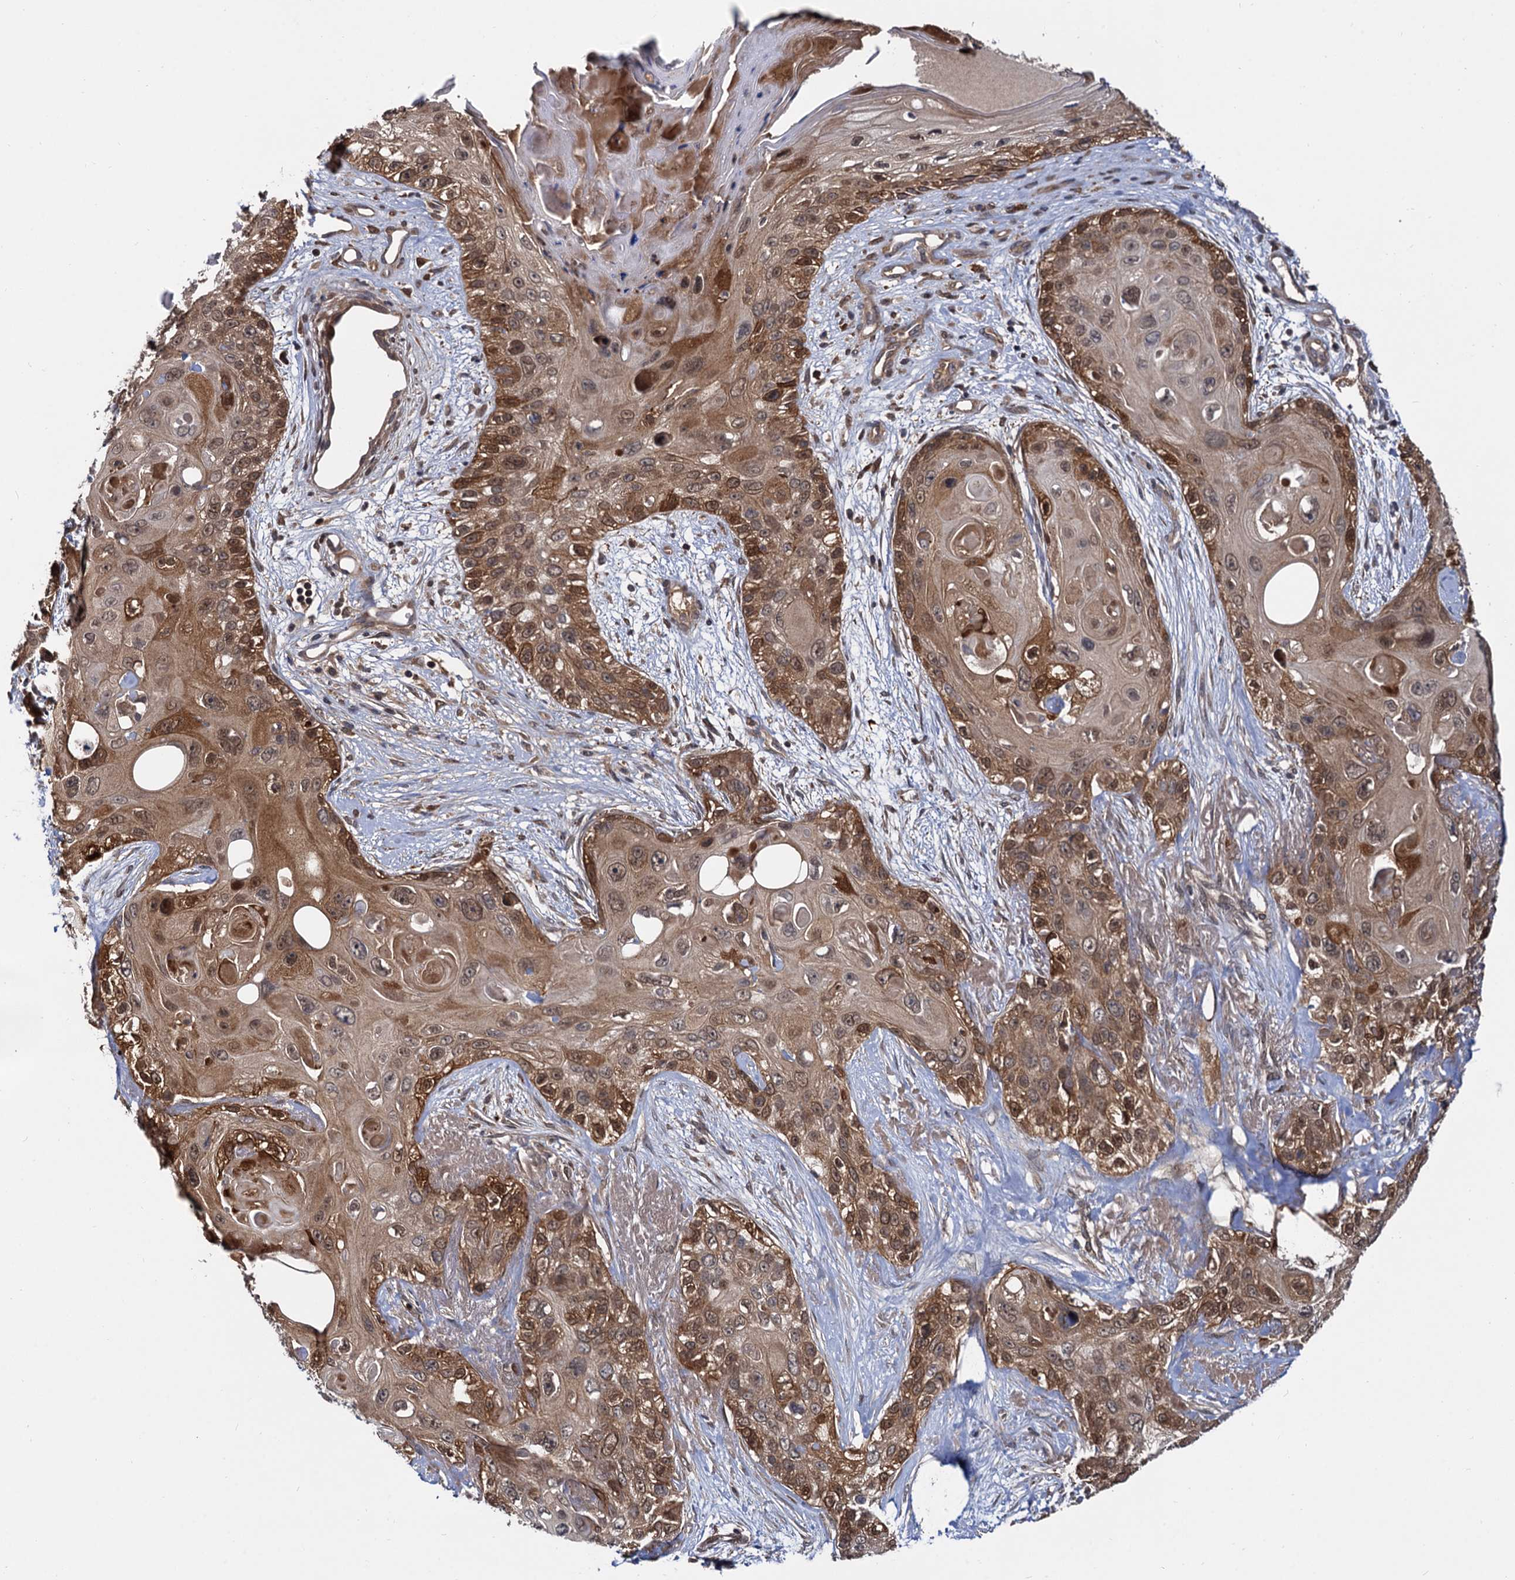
{"staining": {"intensity": "moderate", "quantity": ">75%", "location": "cytoplasmic/membranous,nuclear"}, "tissue": "skin cancer", "cell_type": "Tumor cells", "image_type": "cancer", "snomed": [{"axis": "morphology", "description": "Normal tissue, NOS"}, {"axis": "morphology", "description": "Squamous cell carcinoma, NOS"}, {"axis": "topography", "description": "Skin"}], "caption": "IHC (DAB) staining of skin squamous cell carcinoma demonstrates moderate cytoplasmic/membranous and nuclear protein positivity in about >75% of tumor cells.", "gene": "SELENOP", "patient": {"sex": "male", "age": 72}}